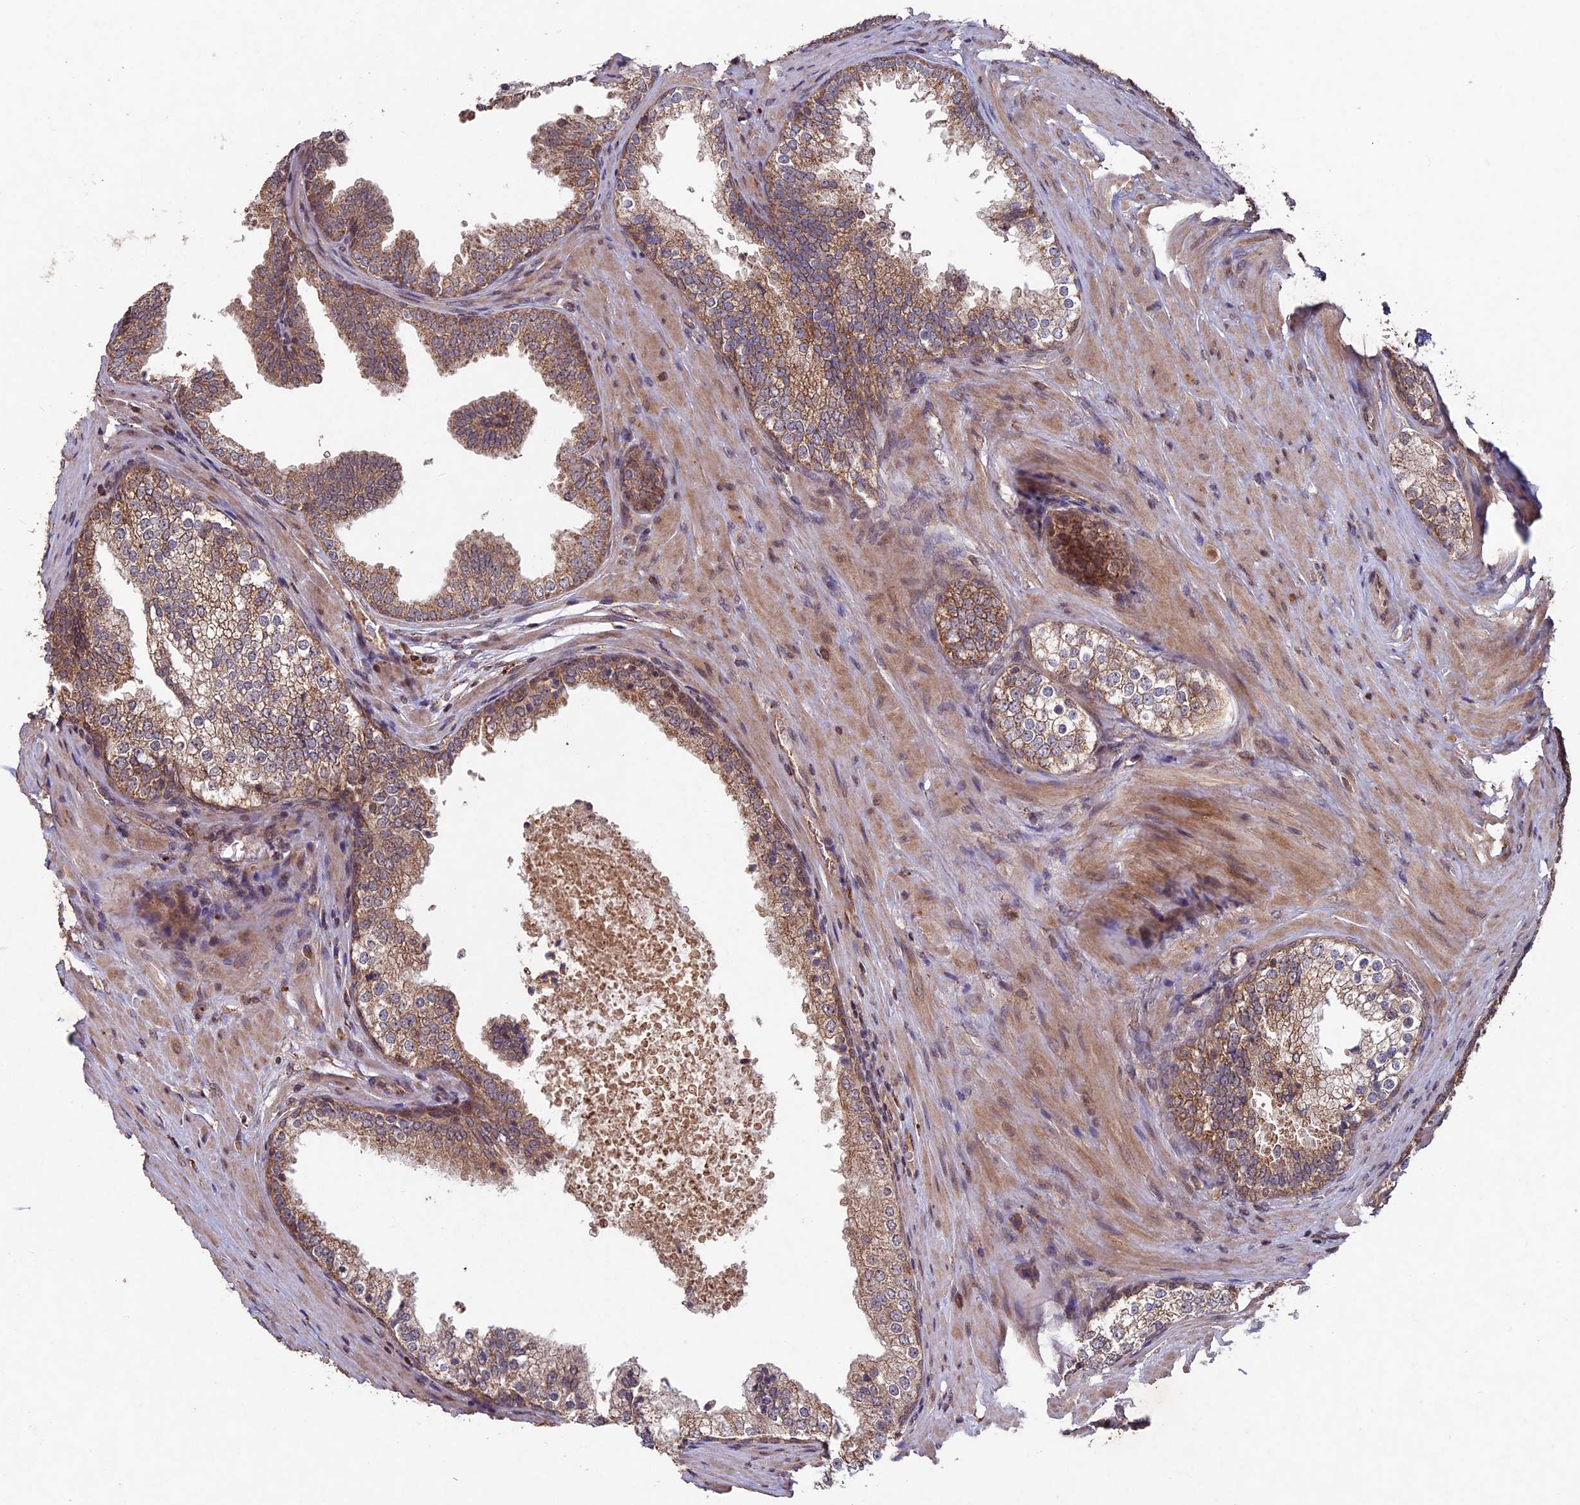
{"staining": {"intensity": "moderate", "quantity": ">75%", "location": "cytoplasmic/membranous"}, "tissue": "prostate", "cell_type": "Glandular cells", "image_type": "normal", "snomed": [{"axis": "morphology", "description": "Normal tissue, NOS"}, {"axis": "topography", "description": "Prostate"}], "caption": "Normal prostate reveals moderate cytoplasmic/membranous staining in about >75% of glandular cells, visualized by immunohistochemistry. (DAB (3,3'-diaminobenzidine) = brown stain, brightfield microscopy at high magnification).", "gene": "RCCD1", "patient": {"sex": "male", "age": 60}}